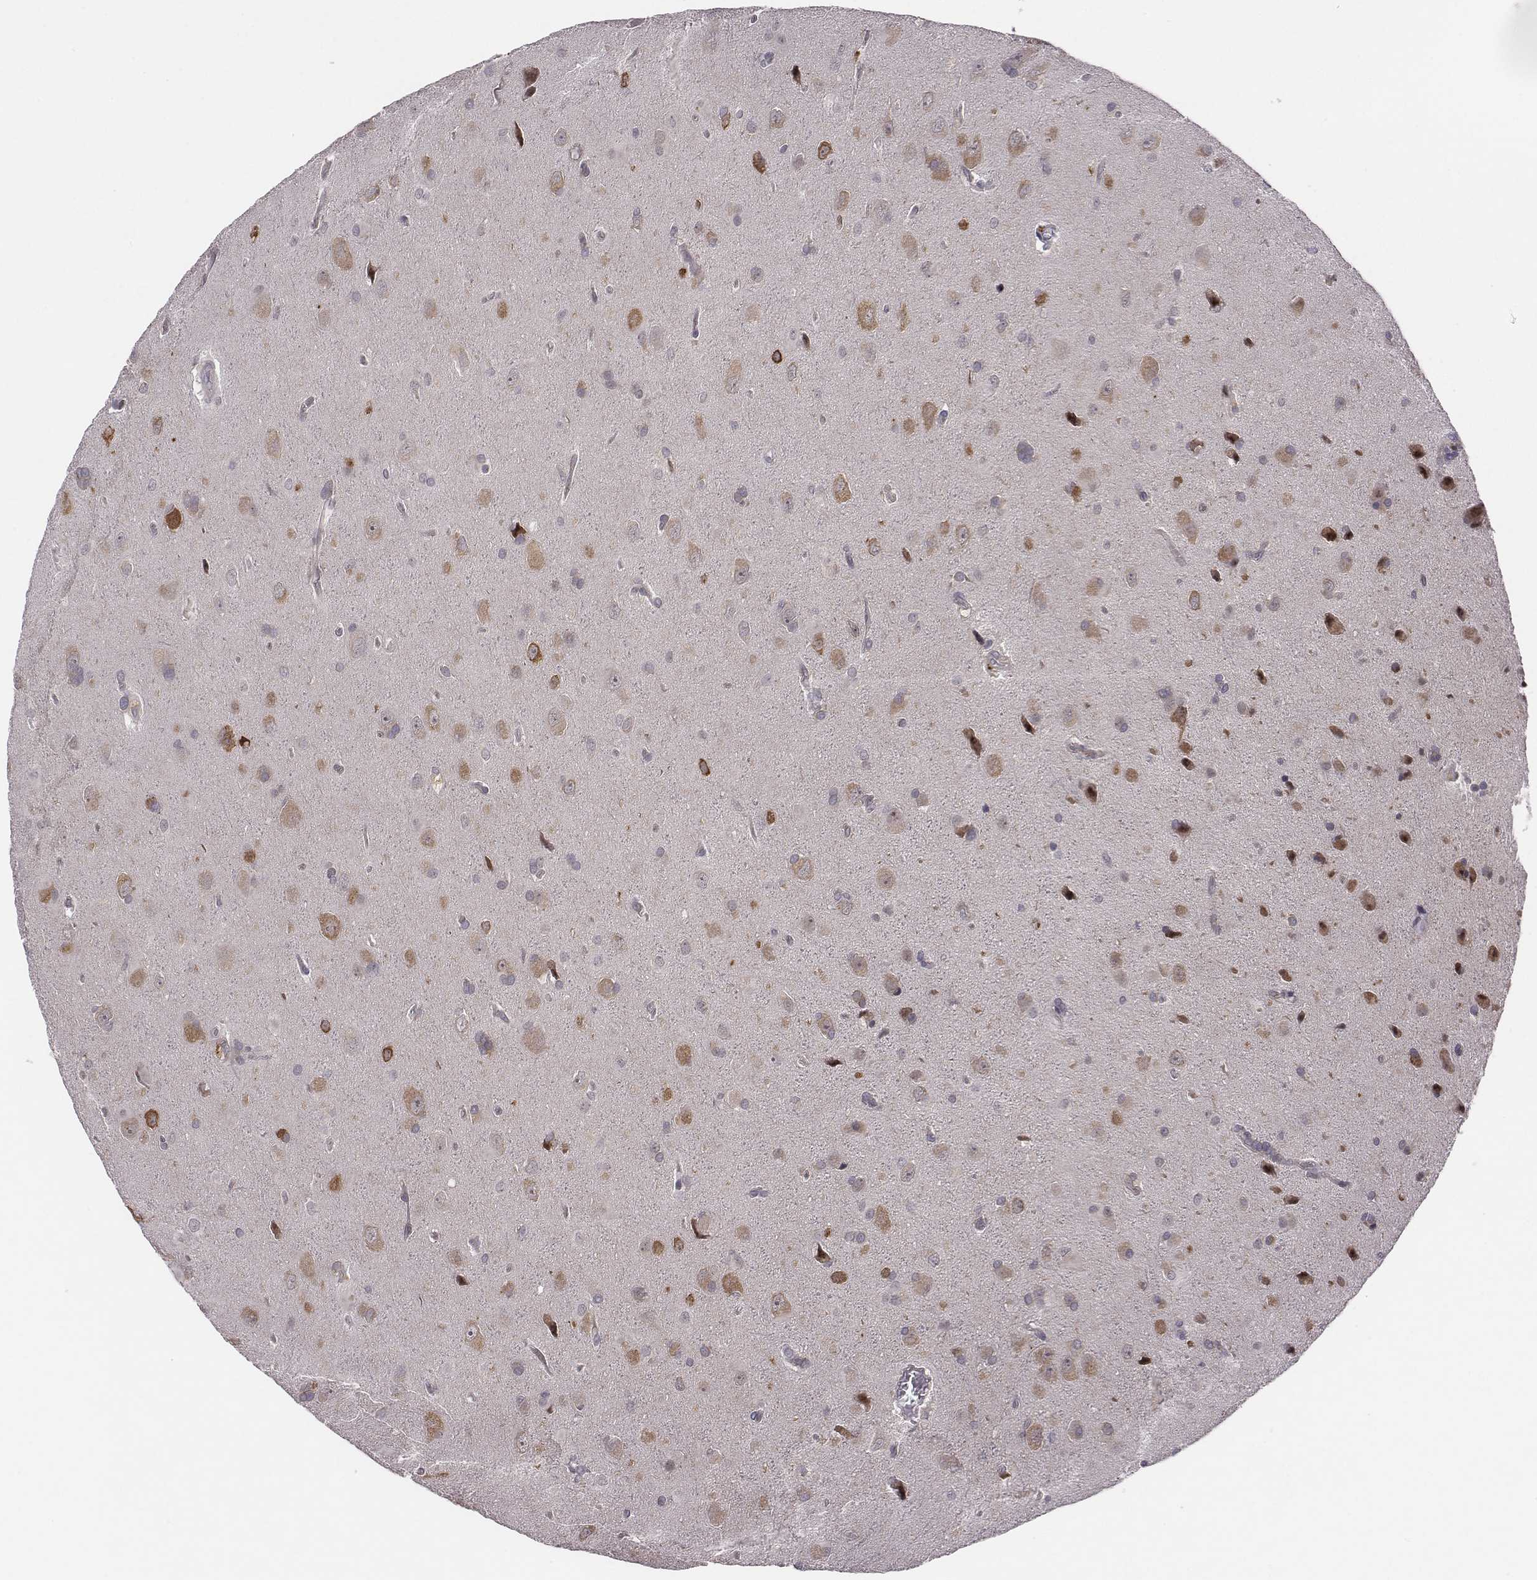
{"staining": {"intensity": "weak", "quantity": ">75%", "location": "cytoplasmic/membranous"}, "tissue": "glioma", "cell_type": "Tumor cells", "image_type": "cancer", "snomed": [{"axis": "morphology", "description": "Glioma, malignant, Low grade"}, {"axis": "topography", "description": "Brain"}], "caption": "A micrograph showing weak cytoplasmic/membranous expression in approximately >75% of tumor cells in glioma, as visualized by brown immunohistochemical staining.", "gene": "SMURF2", "patient": {"sex": "male", "age": 58}}